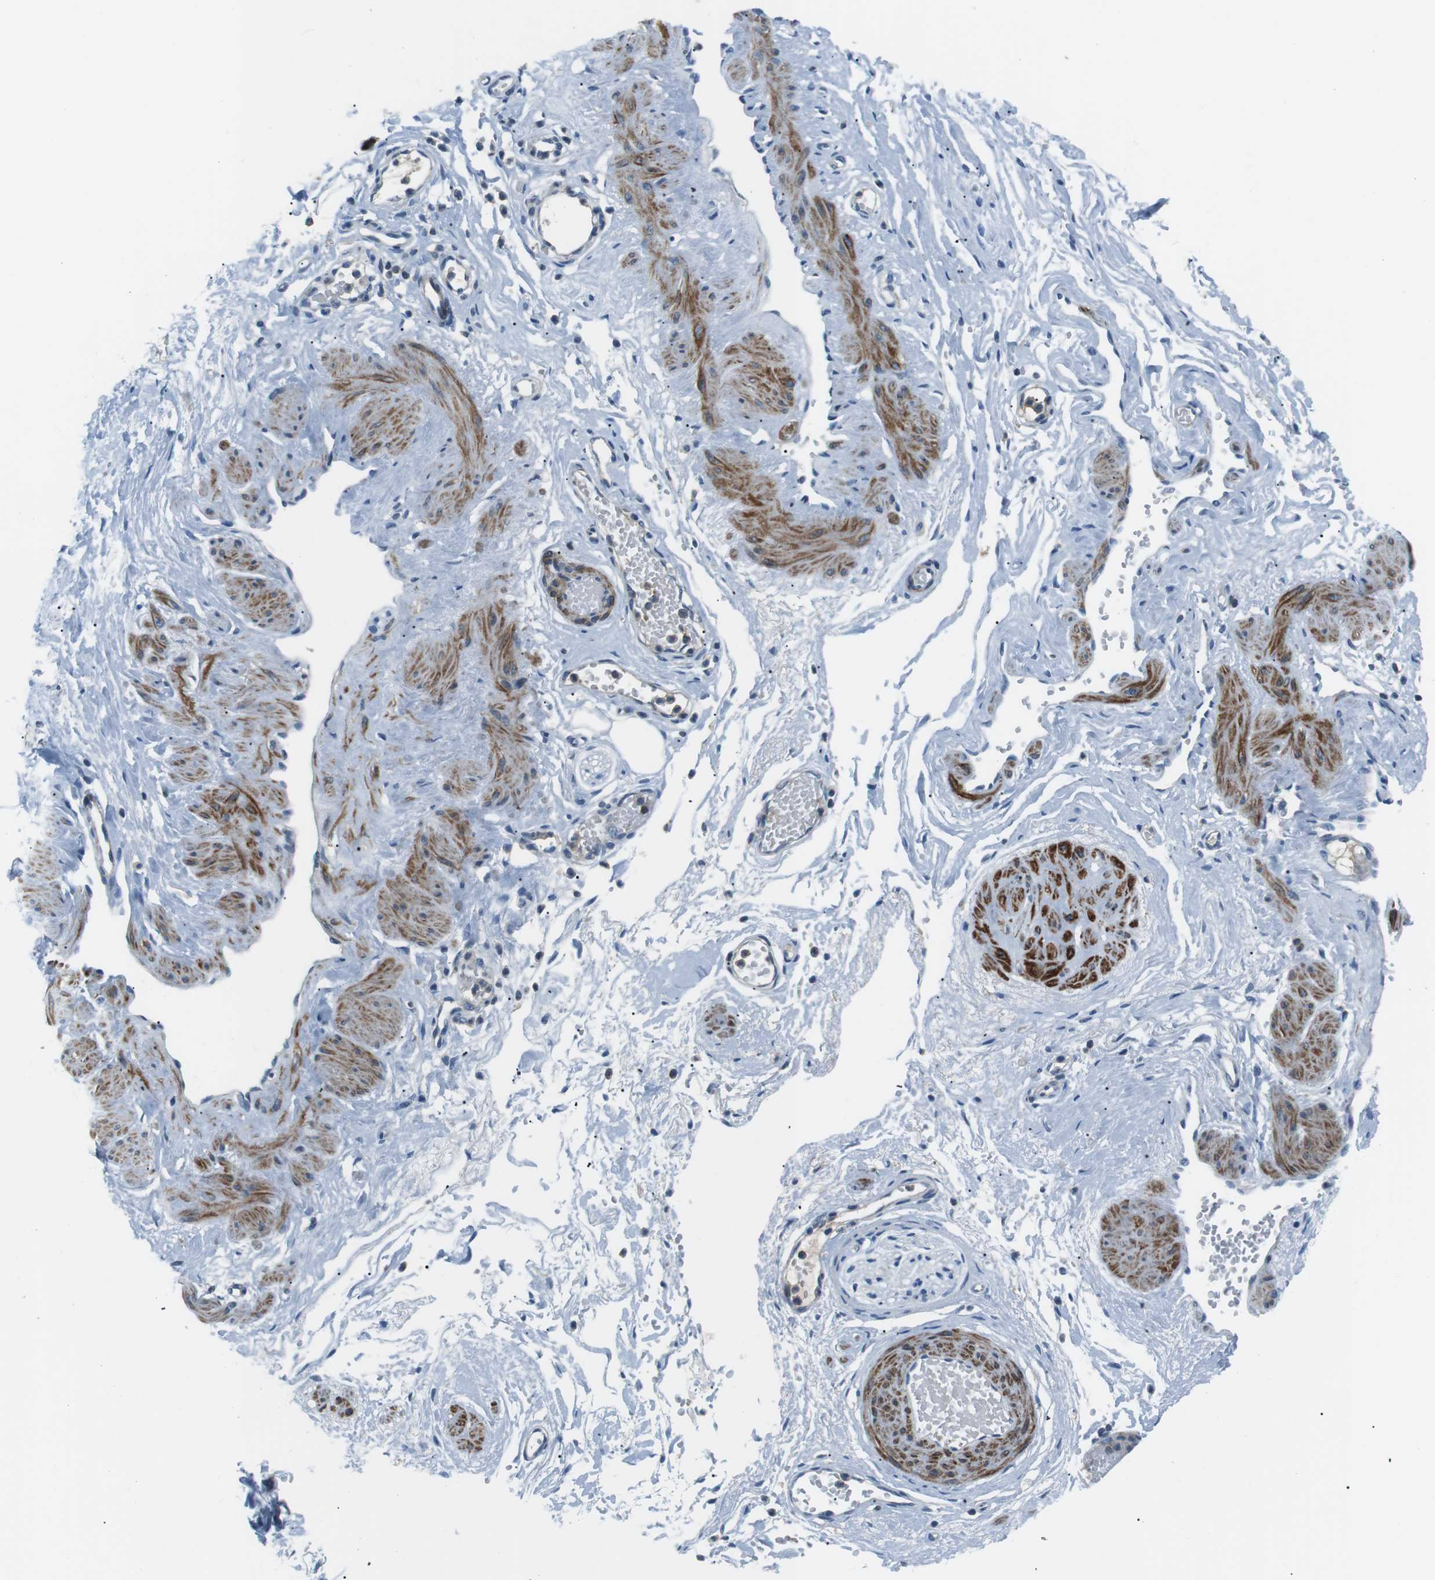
{"staining": {"intensity": "negative", "quantity": "none", "location": "none"}, "tissue": "adipose tissue", "cell_type": "Adipocytes", "image_type": "normal", "snomed": [{"axis": "morphology", "description": "Normal tissue, NOS"}, {"axis": "topography", "description": "Soft tissue"}, {"axis": "topography", "description": "Vascular tissue"}], "caption": "DAB immunohistochemical staining of benign human adipose tissue demonstrates no significant expression in adipocytes.", "gene": "ARVCF", "patient": {"sex": "female", "age": 35}}